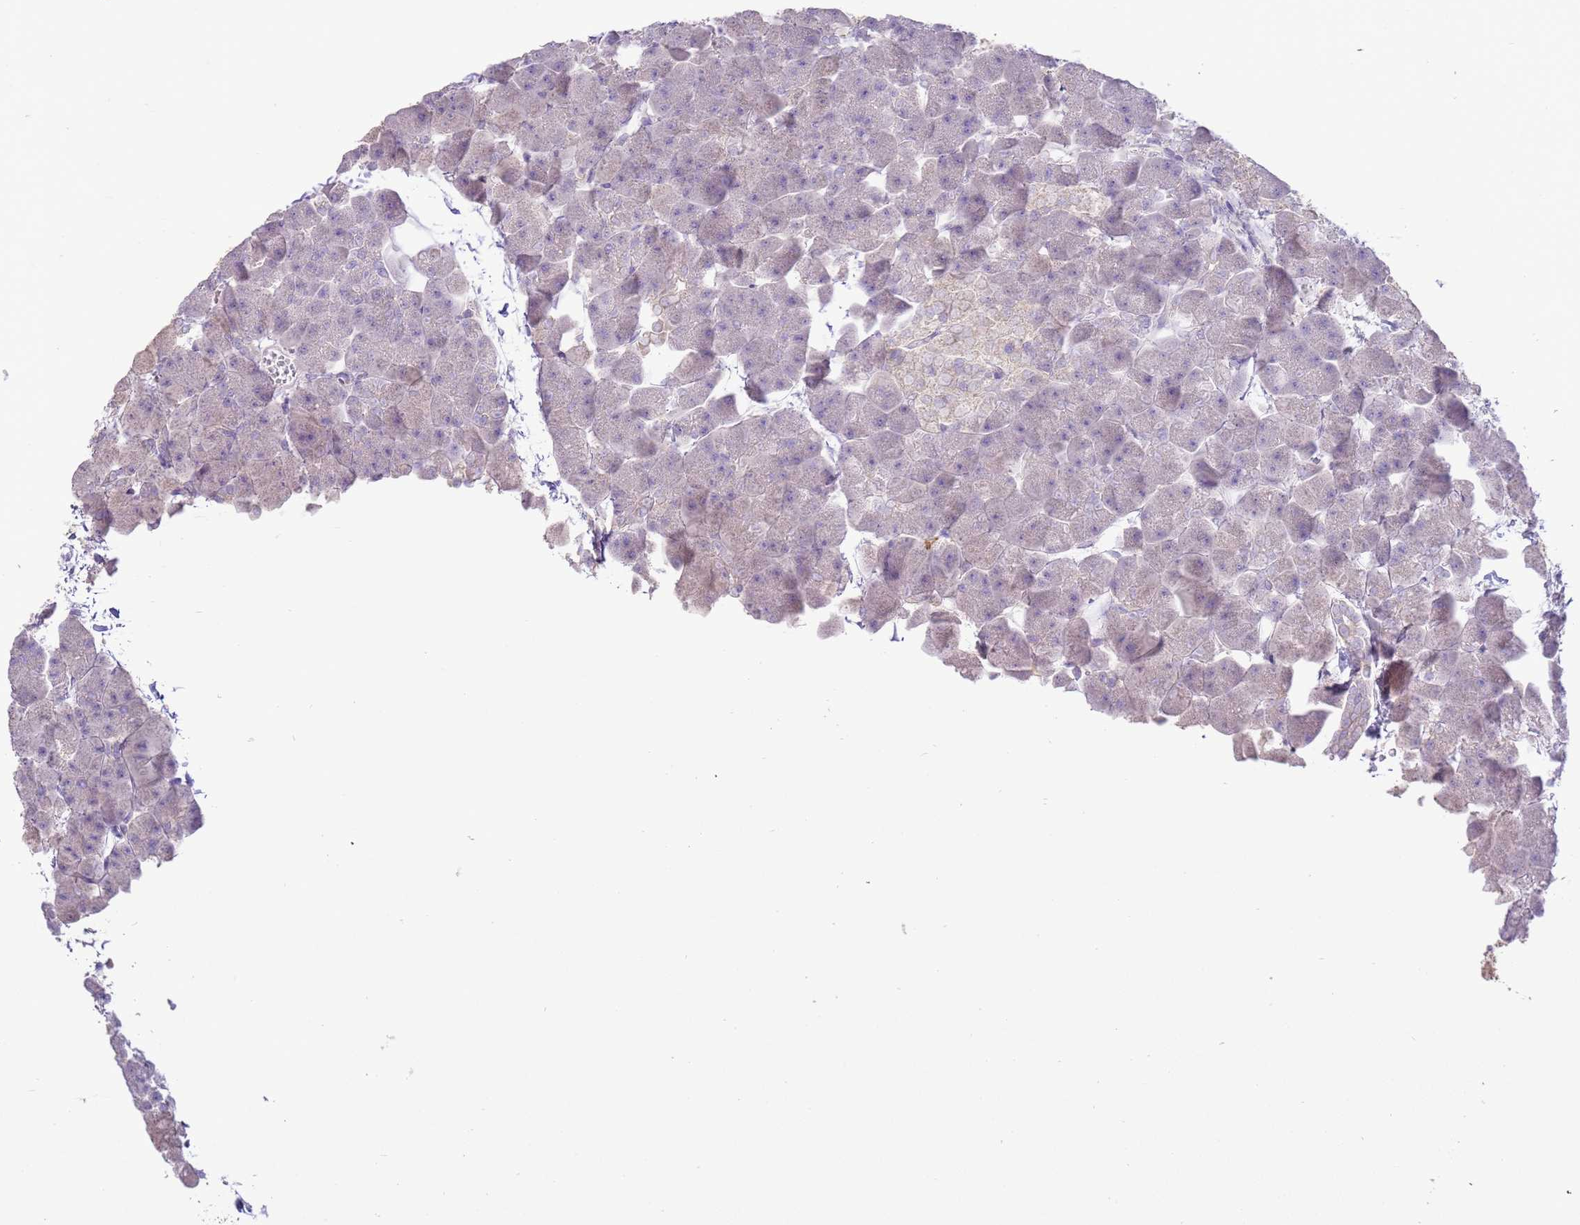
{"staining": {"intensity": "negative", "quantity": "none", "location": "none"}, "tissue": "pancreas", "cell_type": "Exocrine glandular cells", "image_type": "normal", "snomed": [{"axis": "morphology", "description": "Normal tissue, NOS"}, {"axis": "topography", "description": "Pancreas"}], "caption": "A high-resolution histopathology image shows immunohistochemistry staining of benign pancreas, which exhibits no significant positivity in exocrine glandular cells. The staining is performed using DAB brown chromogen with nuclei counter-stained in using hematoxylin.", "gene": "IL2RG", "patient": {"sex": "male", "age": 35}}